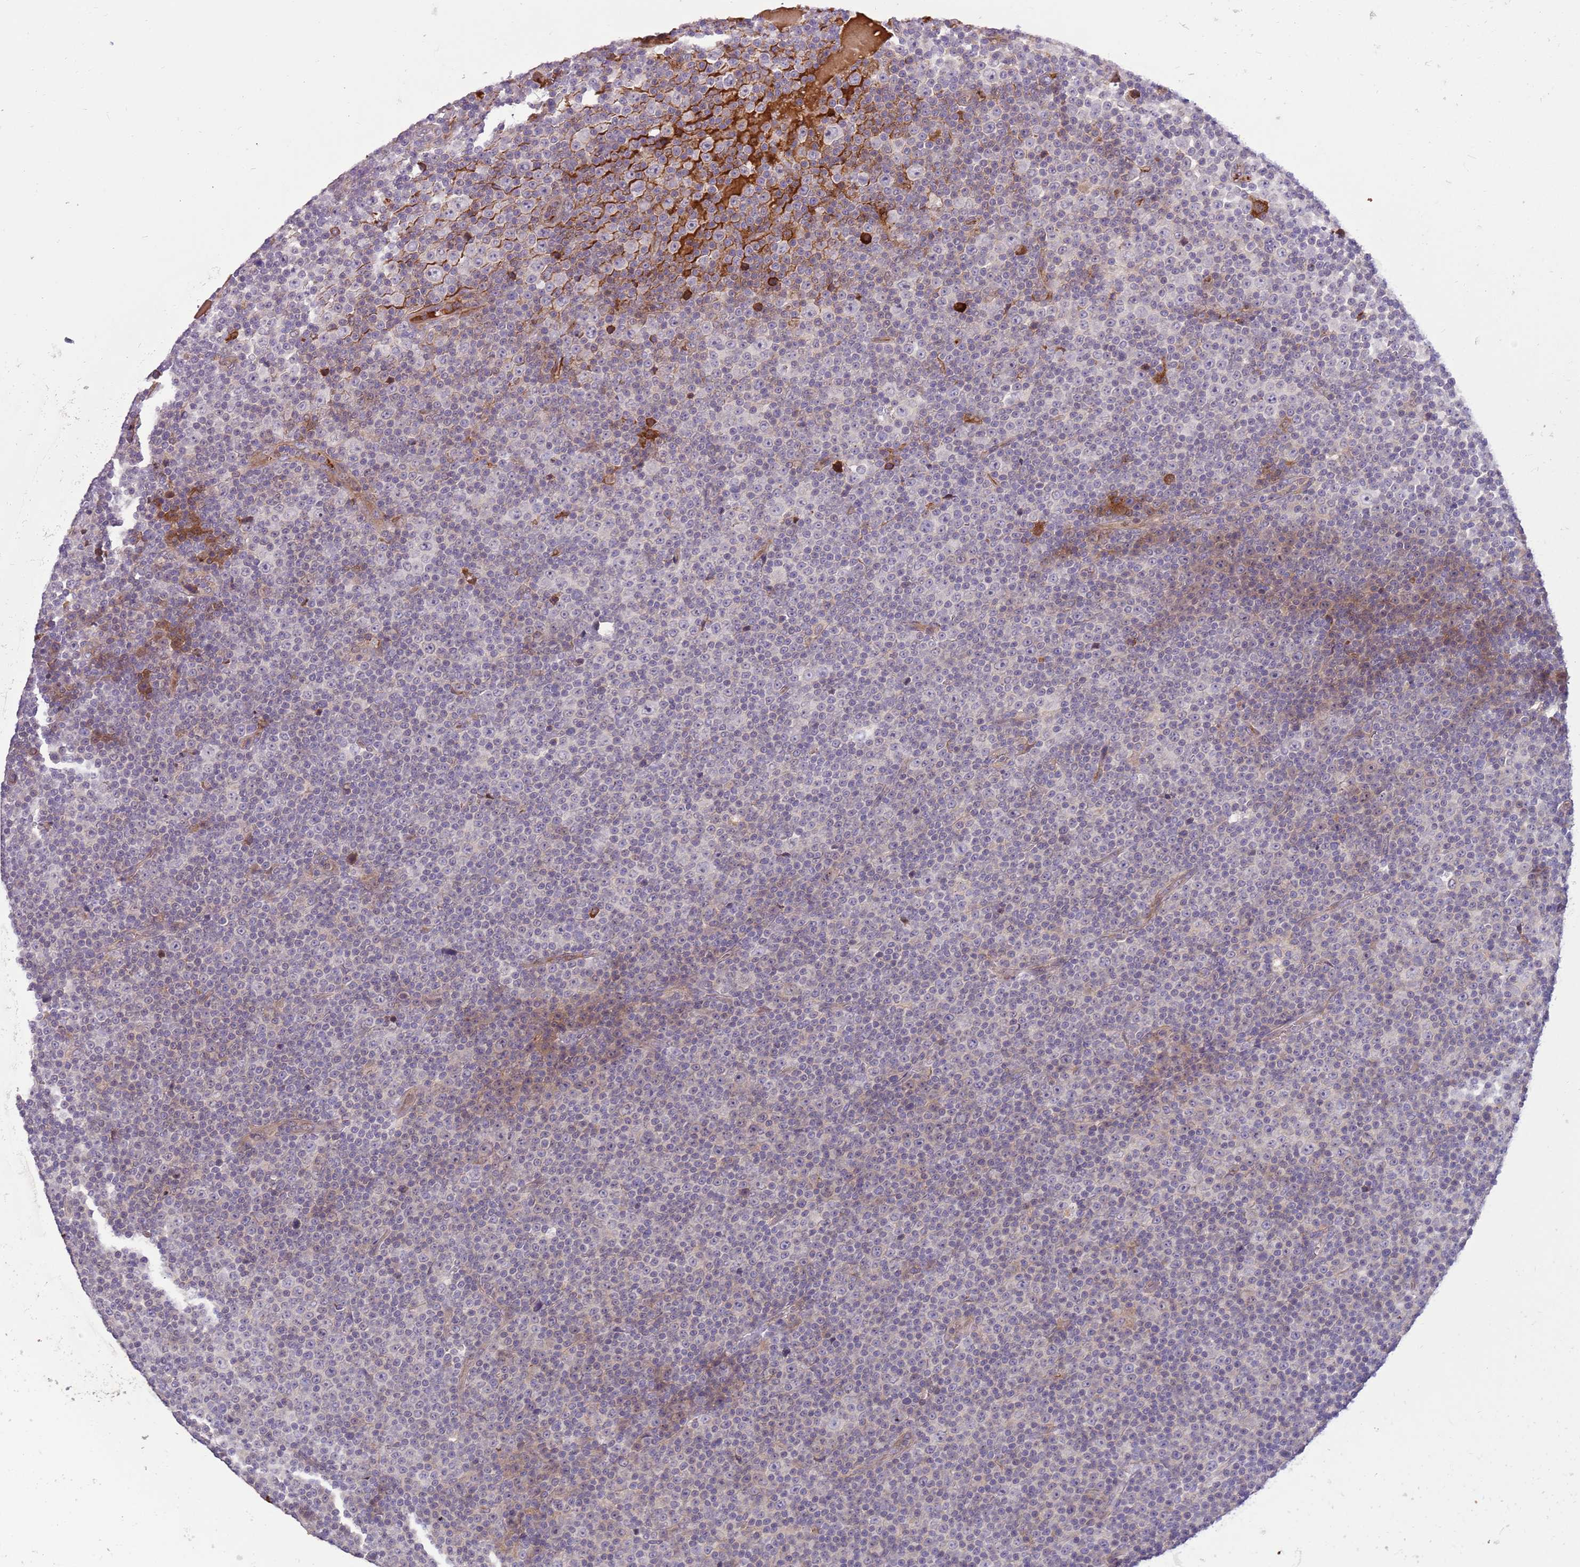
{"staining": {"intensity": "negative", "quantity": "none", "location": "none"}, "tissue": "lymphoma", "cell_type": "Tumor cells", "image_type": "cancer", "snomed": [{"axis": "morphology", "description": "Malignant lymphoma, non-Hodgkin's type, Low grade"}, {"axis": "topography", "description": "Lymph node"}], "caption": "A histopathology image of malignant lymphoma, non-Hodgkin's type (low-grade) stained for a protein reveals no brown staining in tumor cells. Brightfield microscopy of immunohistochemistry stained with DAB (brown) and hematoxylin (blue), captured at high magnification.", "gene": "SCAMP5", "patient": {"sex": "female", "age": 67}}